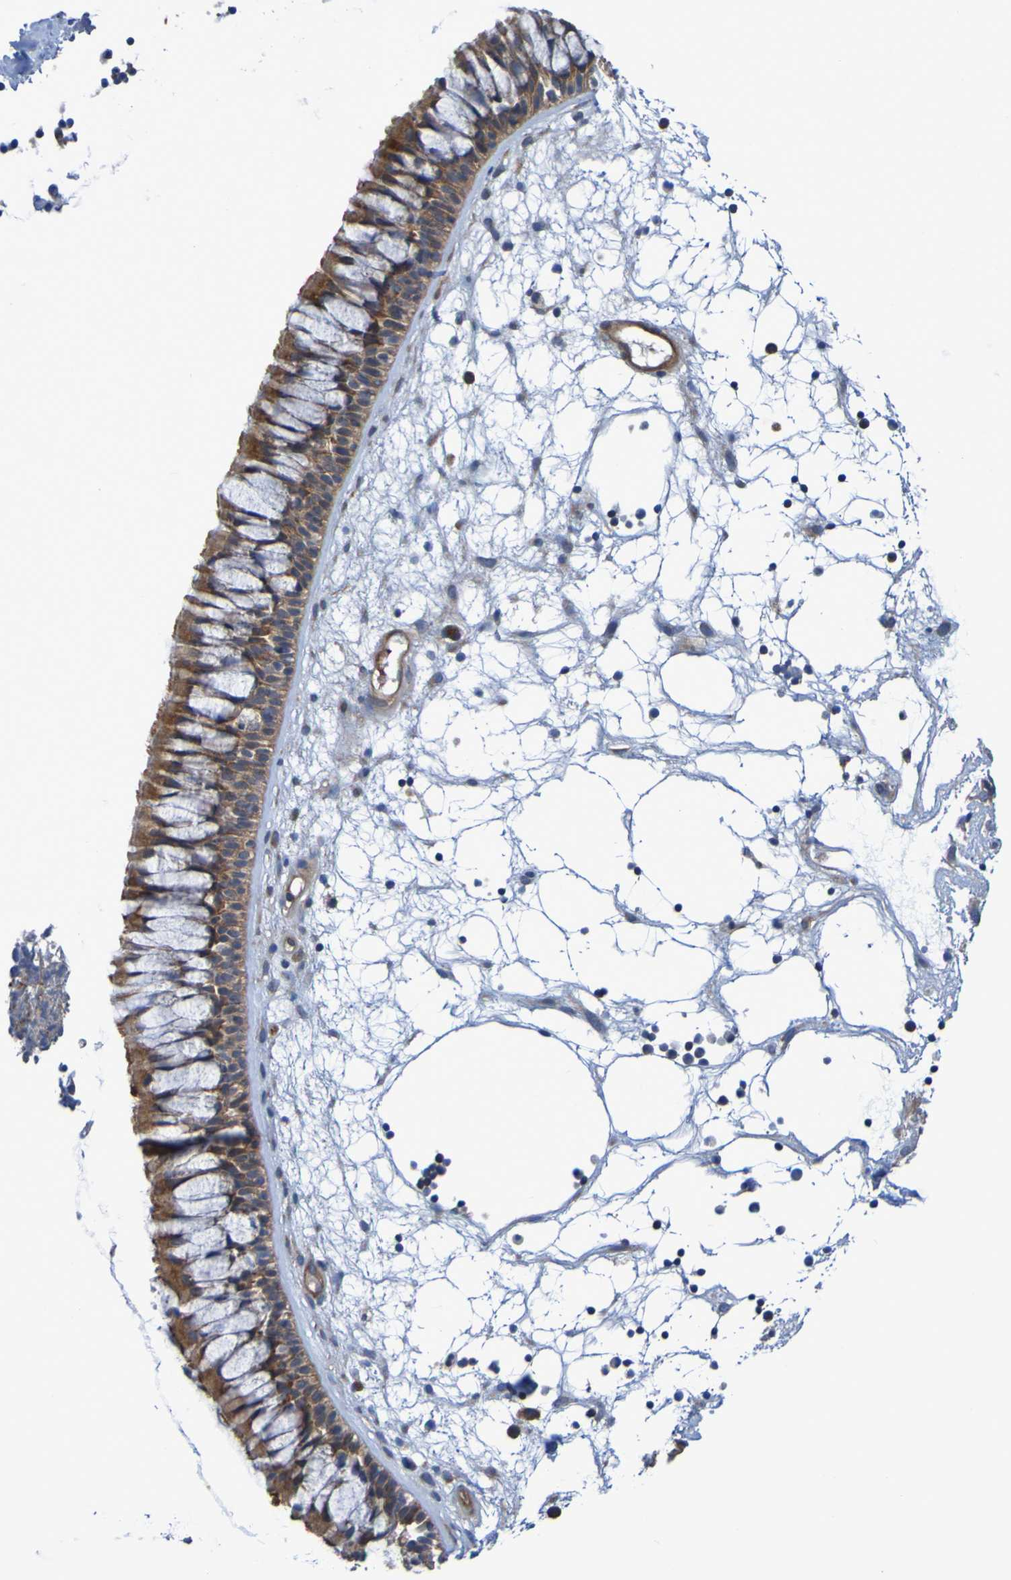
{"staining": {"intensity": "moderate", "quantity": ">75%", "location": "cytoplasmic/membranous"}, "tissue": "nasopharynx", "cell_type": "Respiratory epithelial cells", "image_type": "normal", "snomed": [{"axis": "morphology", "description": "Normal tissue, NOS"}, {"axis": "morphology", "description": "Inflammation, NOS"}, {"axis": "topography", "description": "Nasopharynx"}], "caption": "An immunohistochemistry (IHC) histopathology image of benign tissue is shown. Protein staining in brown shows moderate cytoplasmic/membranous positivity in nasopharynx within respiratory epithelial cells.", "gene": "SDK1", "patient": {"sex": "male", "age": 48}}